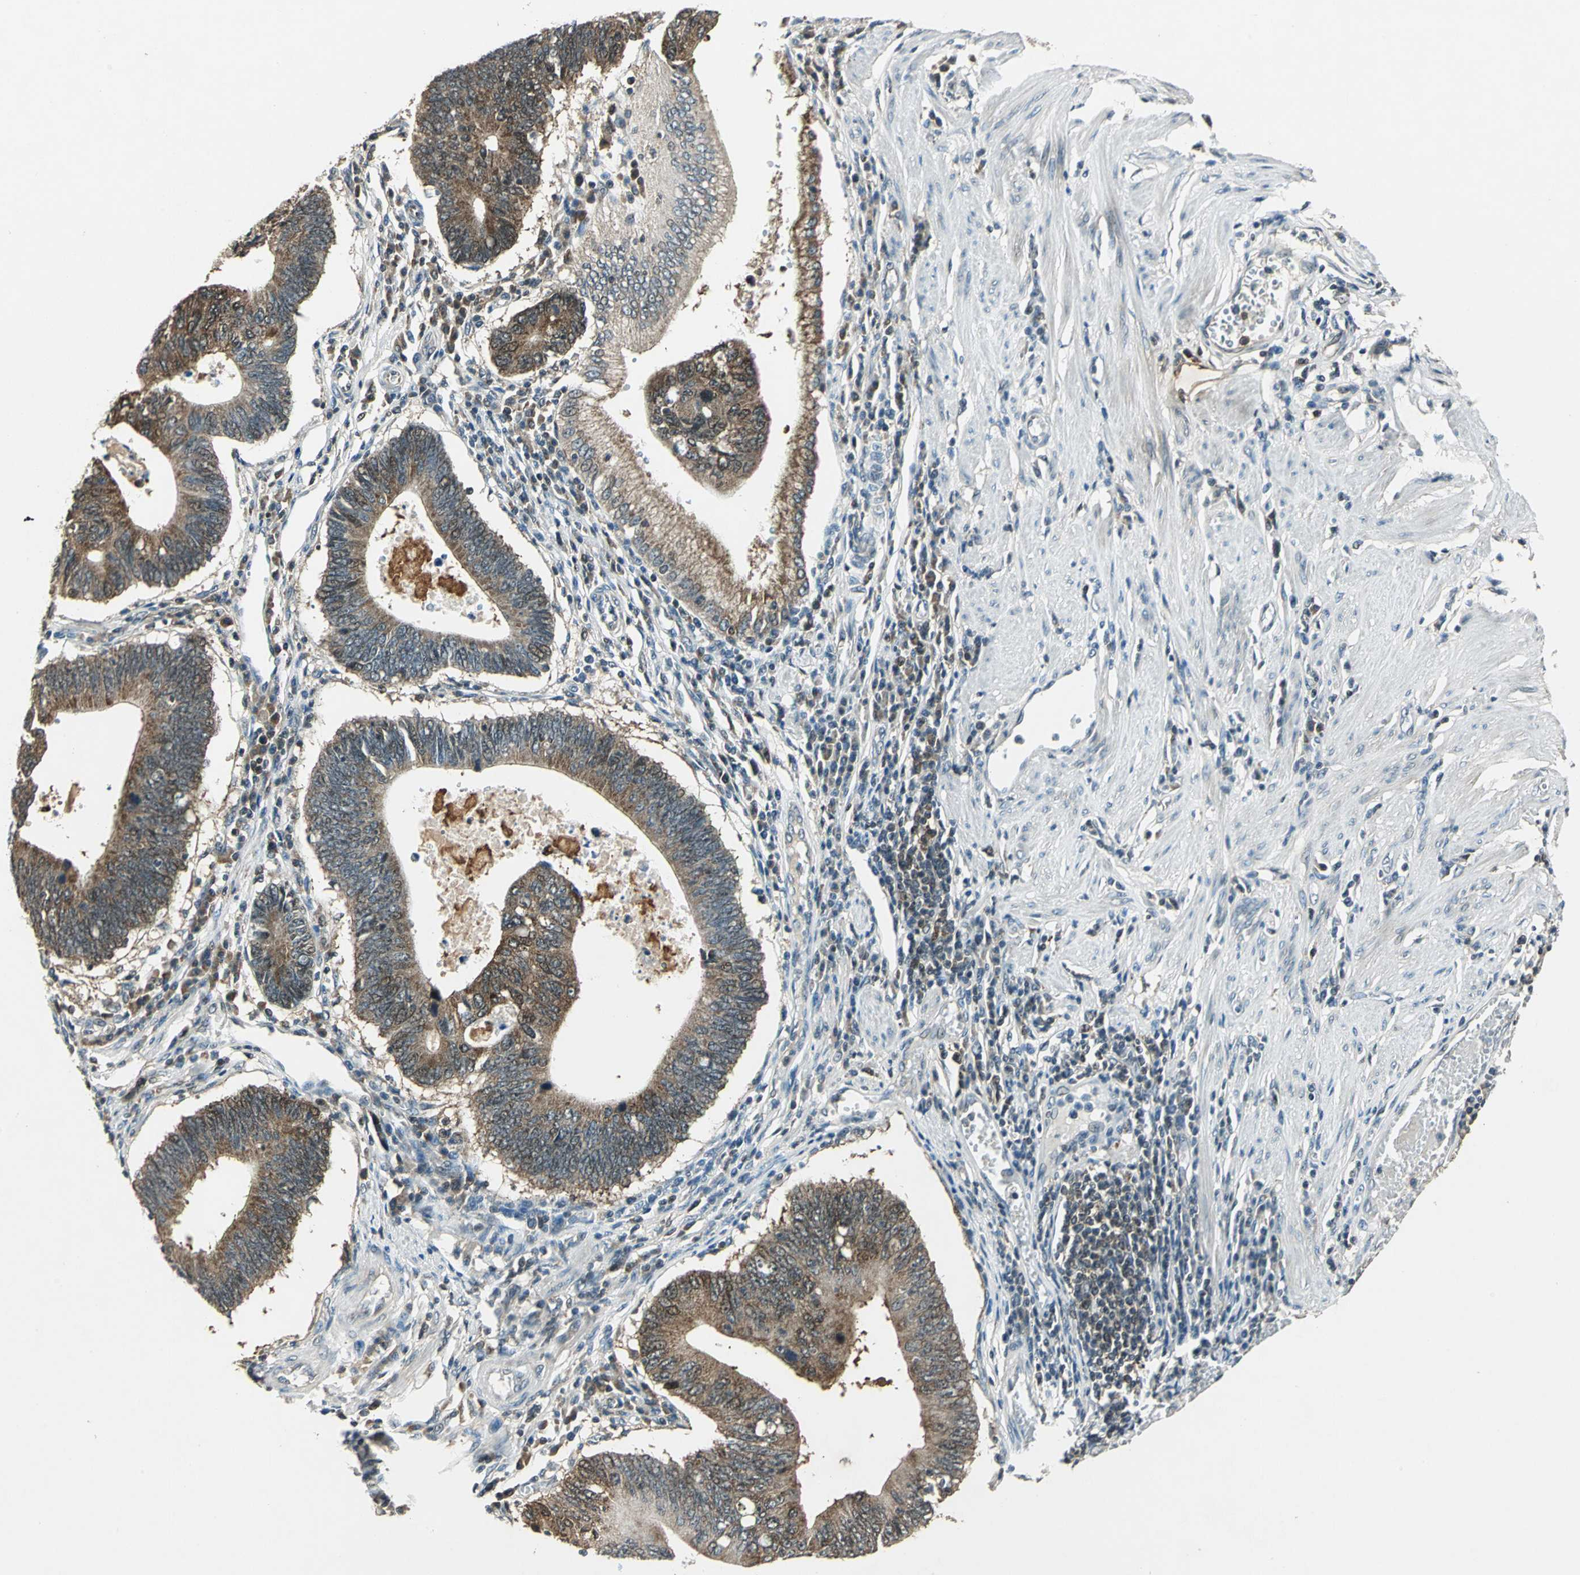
{"staining": {"intensity": "moderate", "quantity": ">75%", "location": "cytoplasmic/membranous"}, "tissue": "stomach cancer", "cell_type": "Tumor cells", "image_type": "cancer", "snomed": [{"axis": "morphology", "description": "Adenocarcinoma, NOS"}, {"axis": "topography", "description": "Stomach"}], "caption": "DAB immunohistochemical staining of stomach adenocarcinoma displays moderate cytoplasmic/membranous protein staining in about >75% of tumor cells.", "gene": "AHSA1", "patient": {"sex": "male", "age": 59}}